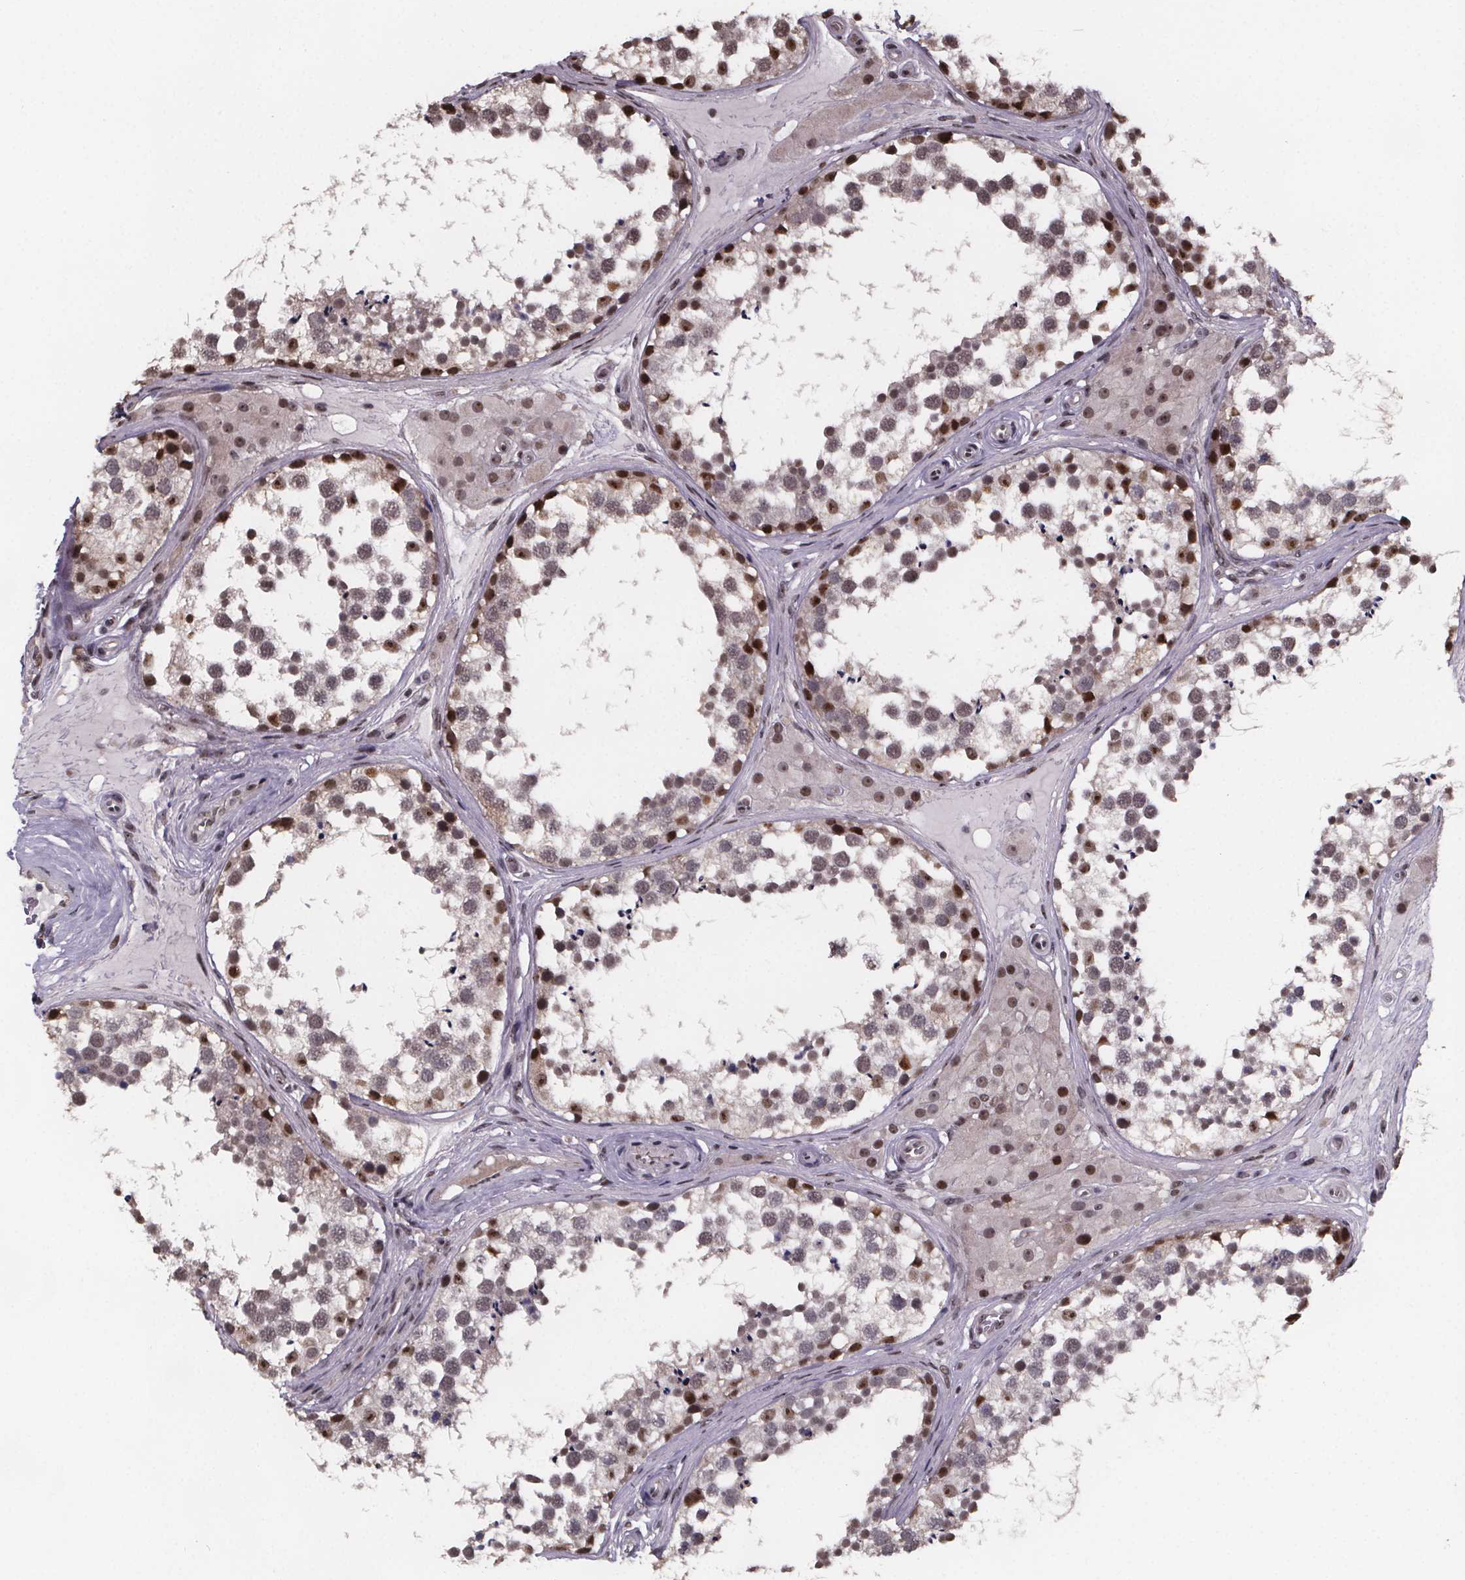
{"staining": {"intensity": "moderate", "quantity": "25%-75%", "location": "nuclear"}, "tissue": "testis", "cell_type": "Cells in seminiferous ducts", "image_type": "normal", "snomed": [{"axis": "morphology", "description": "Normal tissue, NOS"}, {"axis": "morphology", "description": "Seminoma, NOS"}, {"axis": "topography", "description": "Testis"}], "caption": "The histopathology image demonstrates a brown stain indicating the presence of a protein in the nuclear of cells in seminiferous ducts in testis. Immunohistochemistry (ihc) stains the protein in brown and the nuclei are stained blue.", "gene": "U2SURP", "patient": {"sex": "male", "age": 65}}